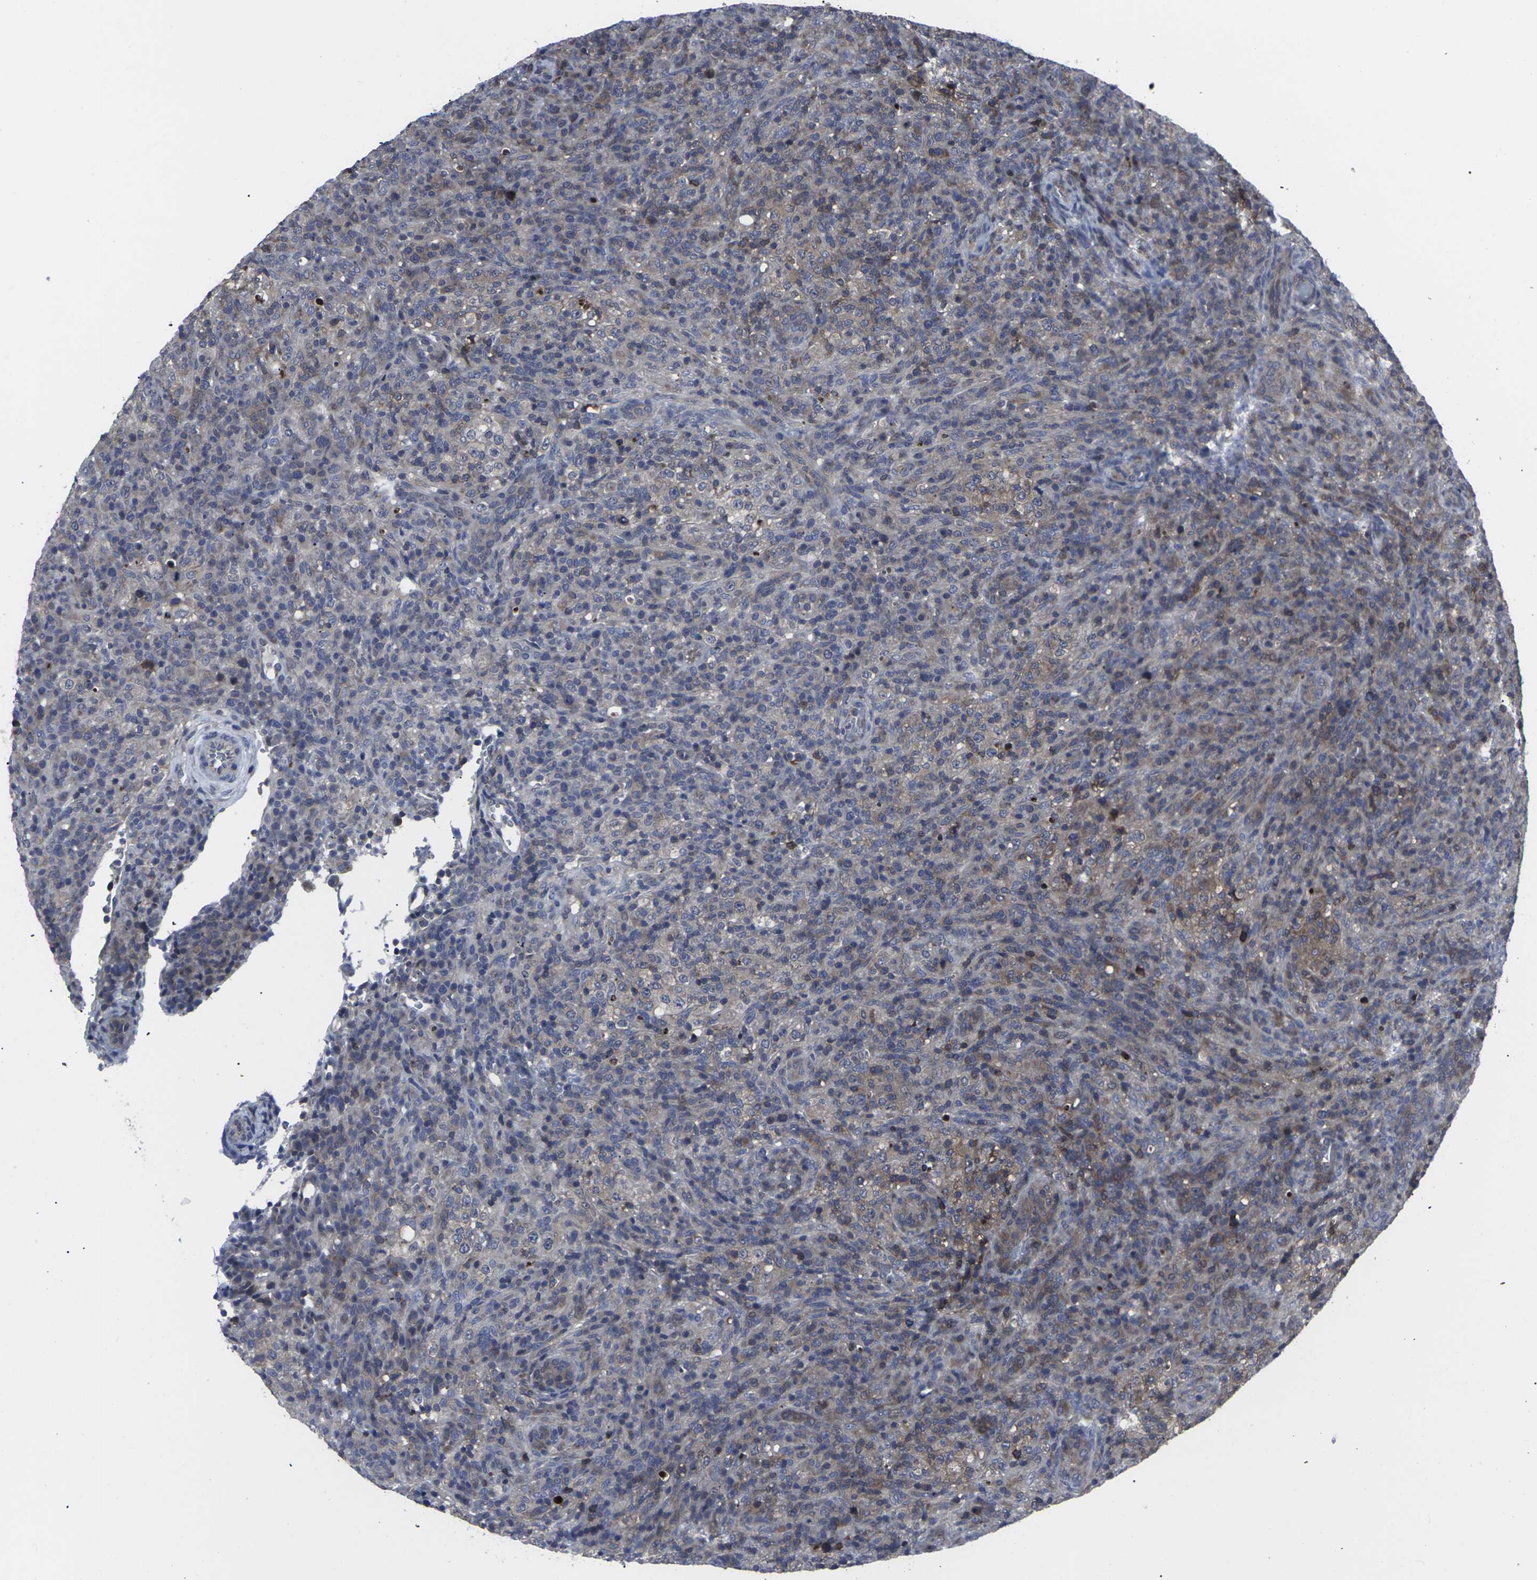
{"staining": {"intensity": "moderate", "quantity": ">75%", "location": "cytoplasmic/membranous"}, "tissue": "lymphoma", "cell_type": "Tumor cells", "image_type": "cancer", "snomed": [{"axis": "morphology", "description": "Malignant lymphoma, non-Hodgkin's type, High grade"}, {"axis": "topography", "description": "Lymph node"}], "caption": "Immunohistochemical staining of malignant lymphoma, non-Hodgkin's type (high-grade) reveals moderate cytoplasmic/membranous protein expression in approximately >75% of tumor cells. (Stains: DAB (3,3'-diaminobenzidine) in brown, nuclei in blue, Microscopy: brightfield microscopy at high magnification).", "gene": "HPRT1", "patient": {"sex": "female", "age": 76}}